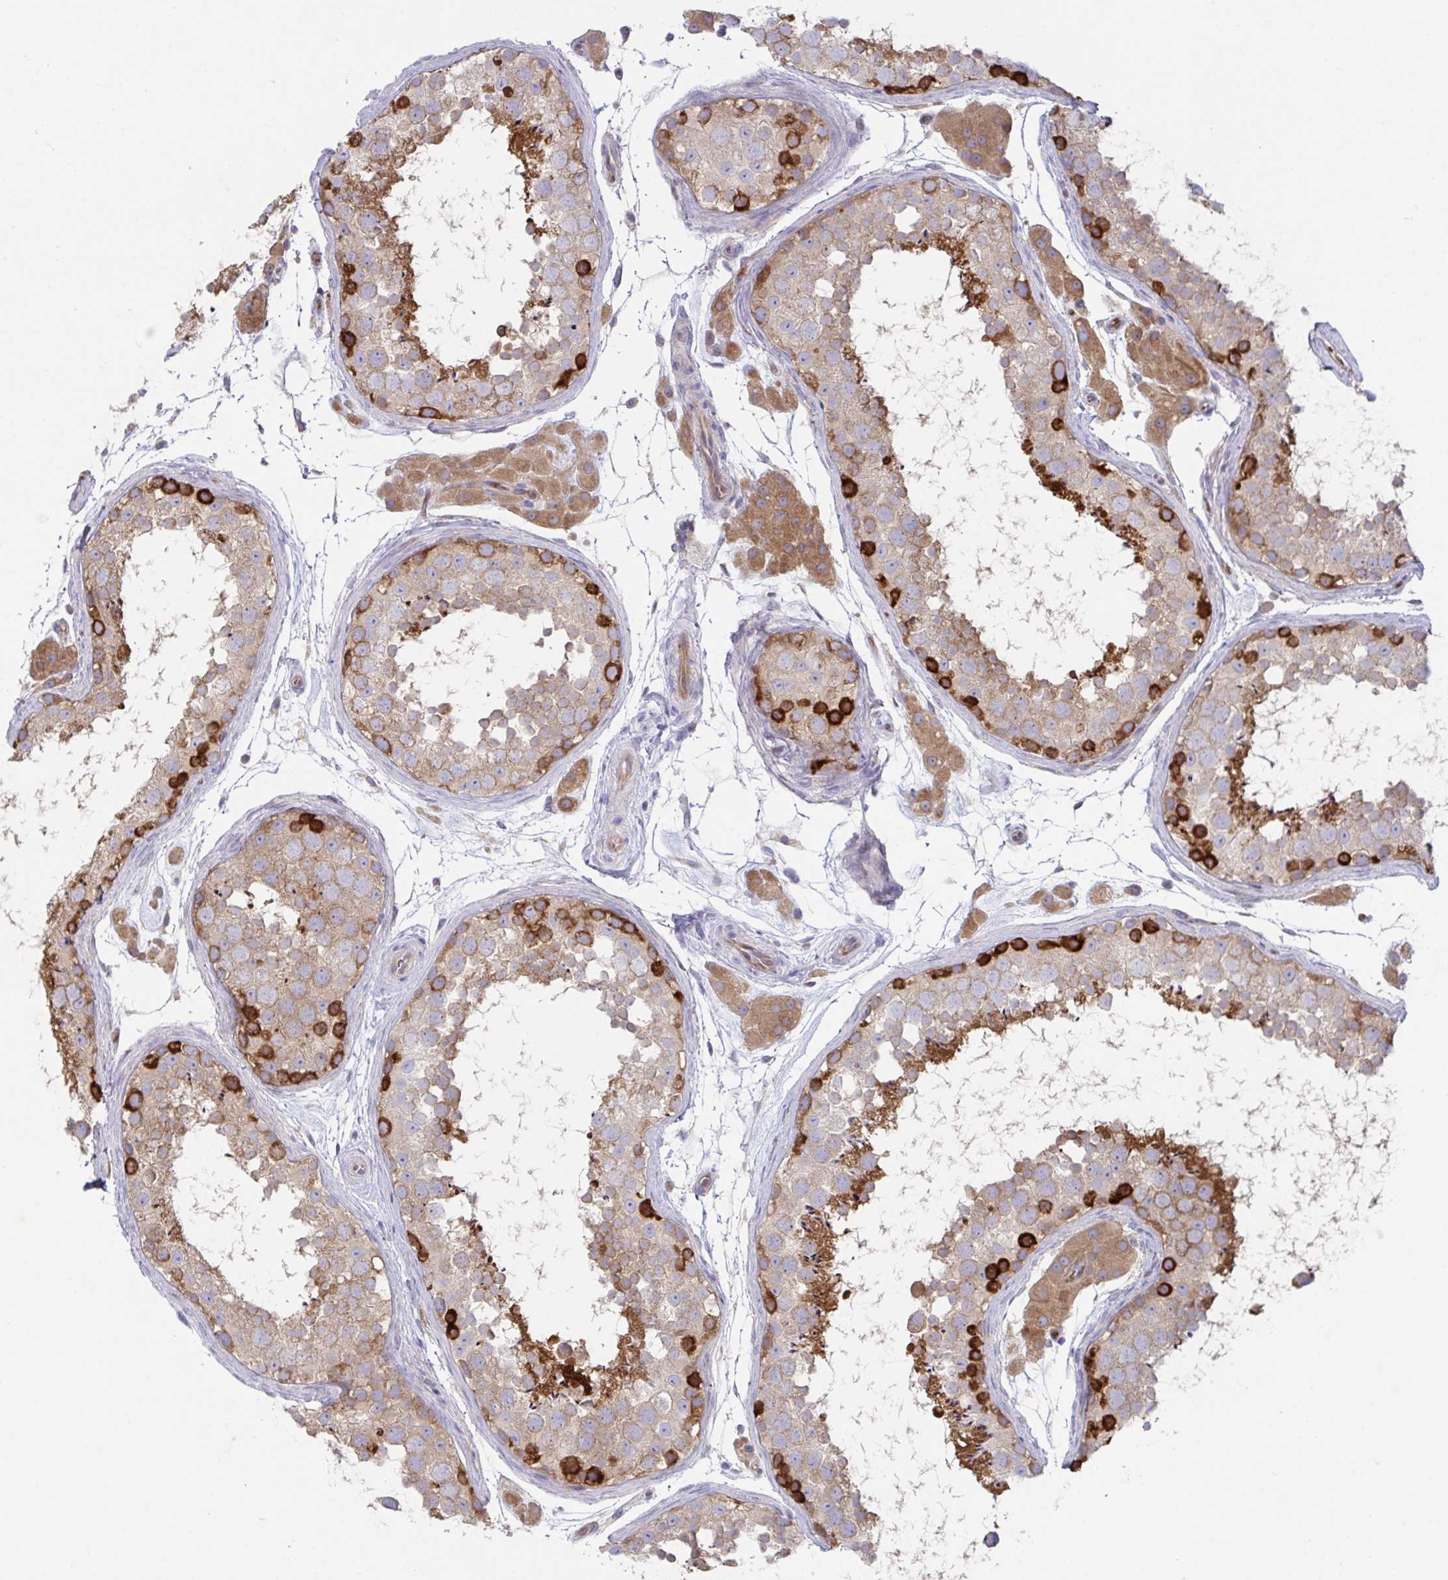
{"staining": {"intensity": "strong", "quantity": "<25%", "location": "cytoplasmic/membranous"}, "tissue": "testis", "cell_type": "Cells in seminiferous ducts", "image_type": "normal", "snomed": [{"axis": "morphology", "description": "Normal tissue, NOS"}, {"axis": "topography", "description": "Testis"}], "caption": "This is a histology image of immunohistochemistry (IHC) staining of unremarkable testis, which shows strong staining in the cytoplasmic/membranous of cells in seminiferous ducts.", "gene": "YARS2", "patient": {"sex": "male", "age": 41}}